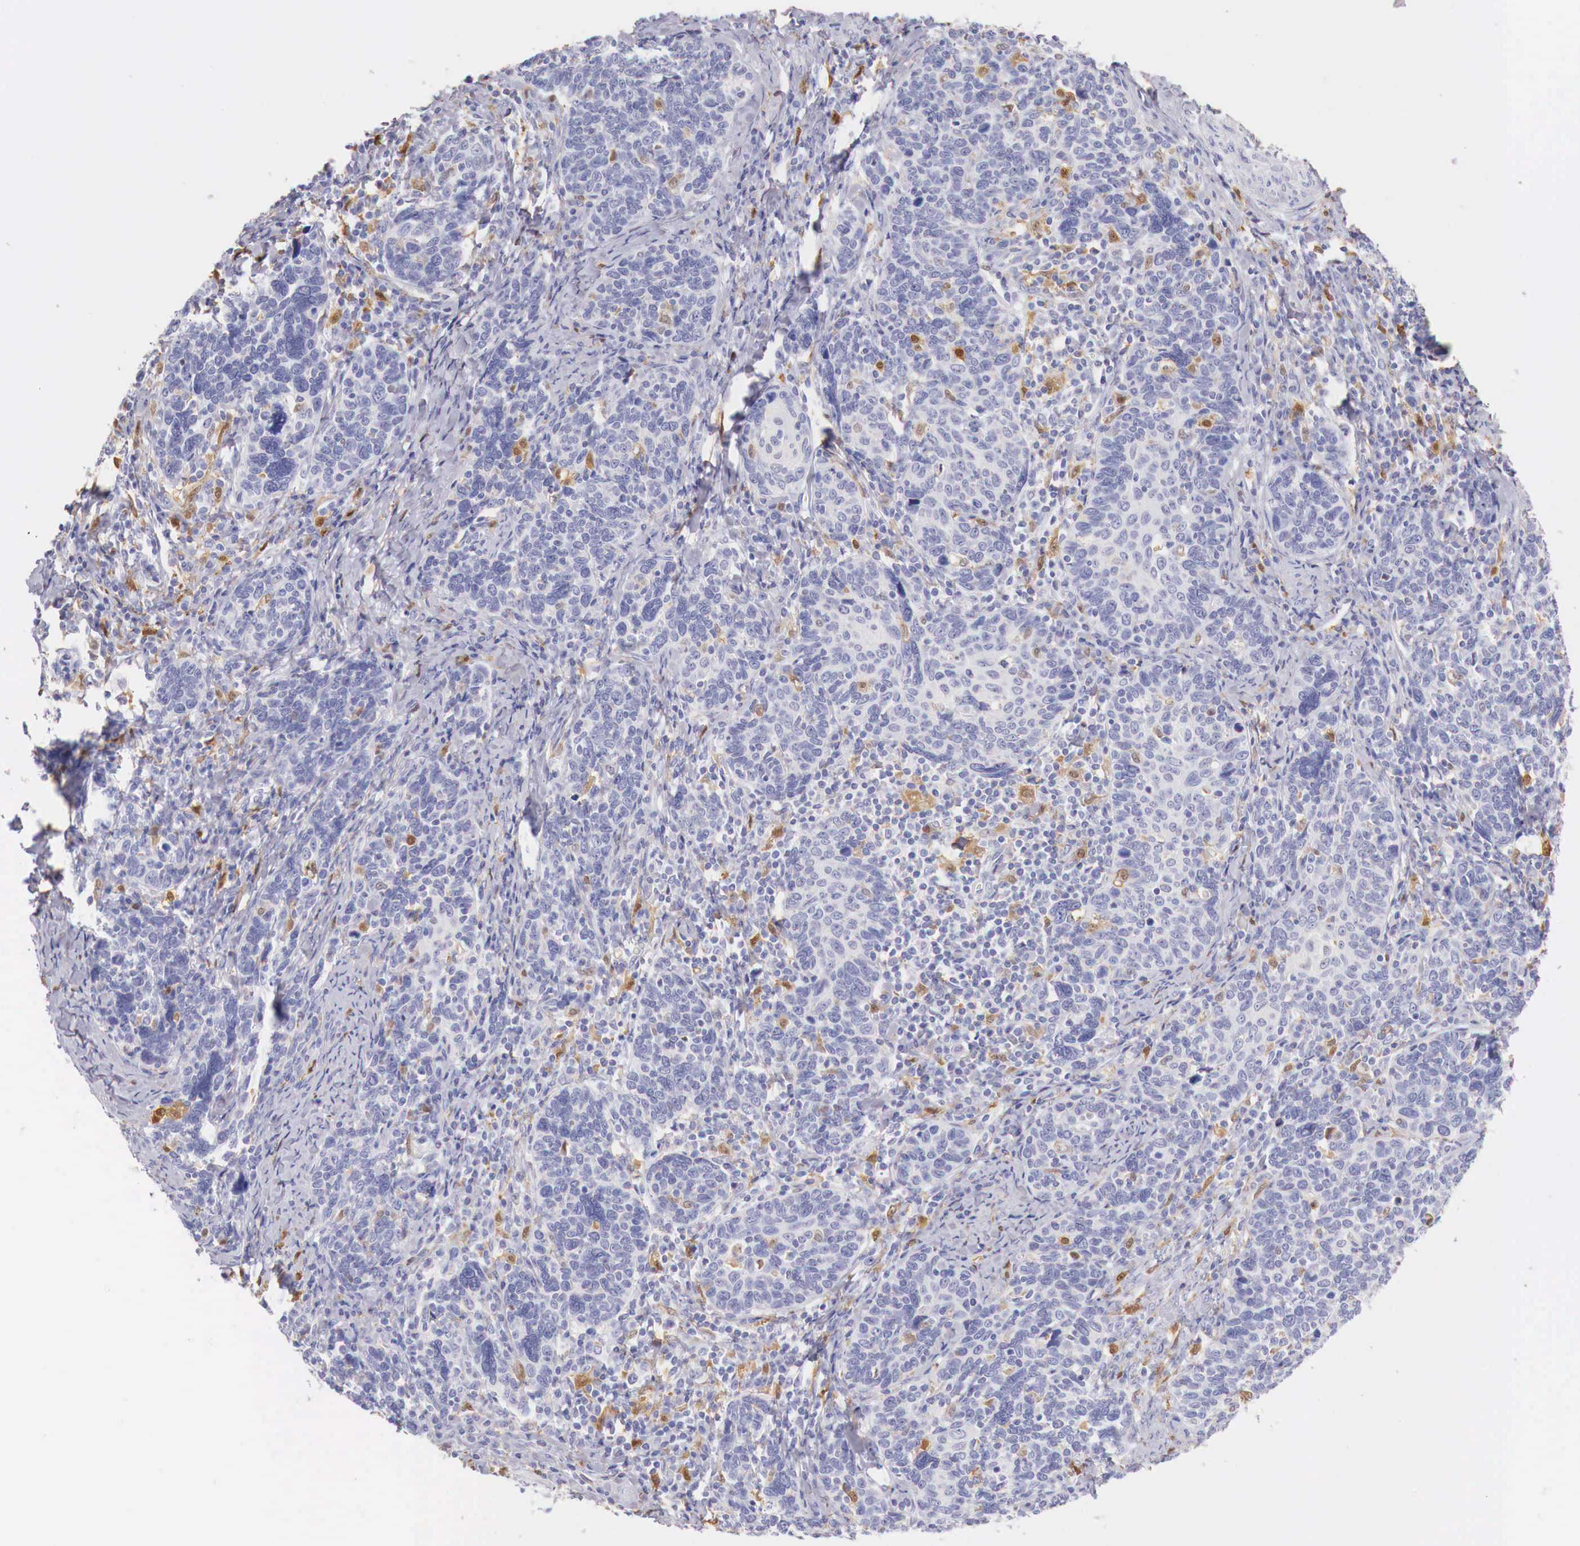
{"staining": {"intensity": "negative", "quantity": "none", "location": "none"}, "tissue": "cervical cancer", "cell_type": "Tumor cells", "image_type": "cancer", "snomed": [{"axis": "morphology", "description": "Squamous cell carcinoma, NOS"}, {"axis": "topography", "description": "Cervix"}], "caption": "Immunohistochemistry (IHC) of human squamous cell carcinoma (cervical) shows no expression in tumor cells.", "gene": "RENBP", "patient": {"sex": "female", "age": 41}}